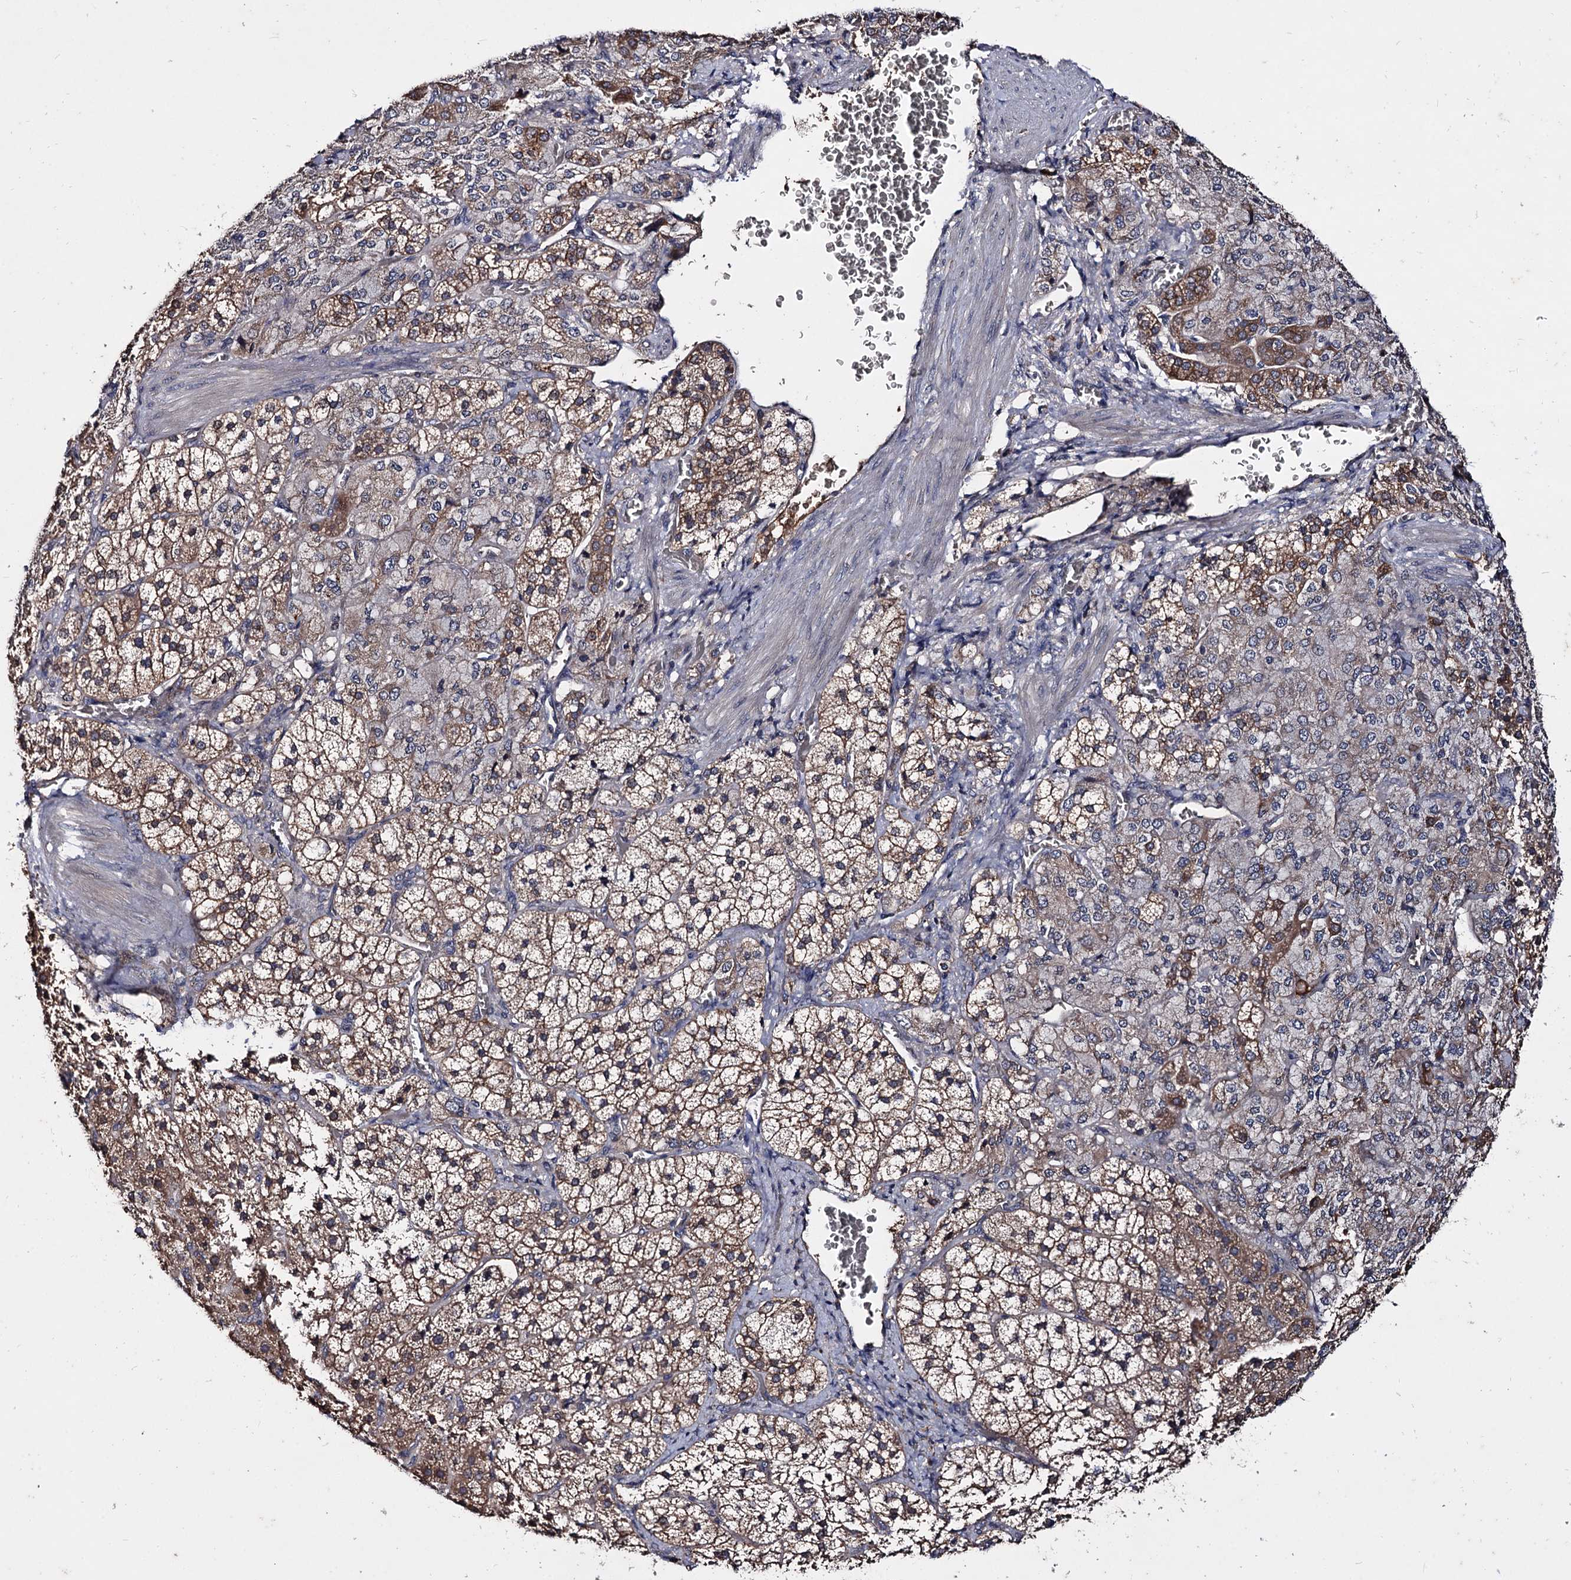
{"staining": {"intensity": "moderate", "quantity": ">75%", "location": "cytoplasmic/membranous"}, "tissue": "adrenal gland", "cell_type": "Glandular cells", "image_type": "normal", "snomed": [{"axis": "morphology", "description": "Normal tissue, NOS"}, {"axis": "topography", "description": "Adrenal gland"}], "caption": "Immunohistochemistry (IHC) (DAB (3,3'-diaminobenzidine)) staining of unremarkable adrenal gland exhibits moderate cytoplasmic/membranous protein staining in approximately >75% of glandular cells. (DAB = brown stain, brightfield microscopy at high magnification).", "gene": "ARFIP2", "patient": {"sex": "female", "age": 44}}